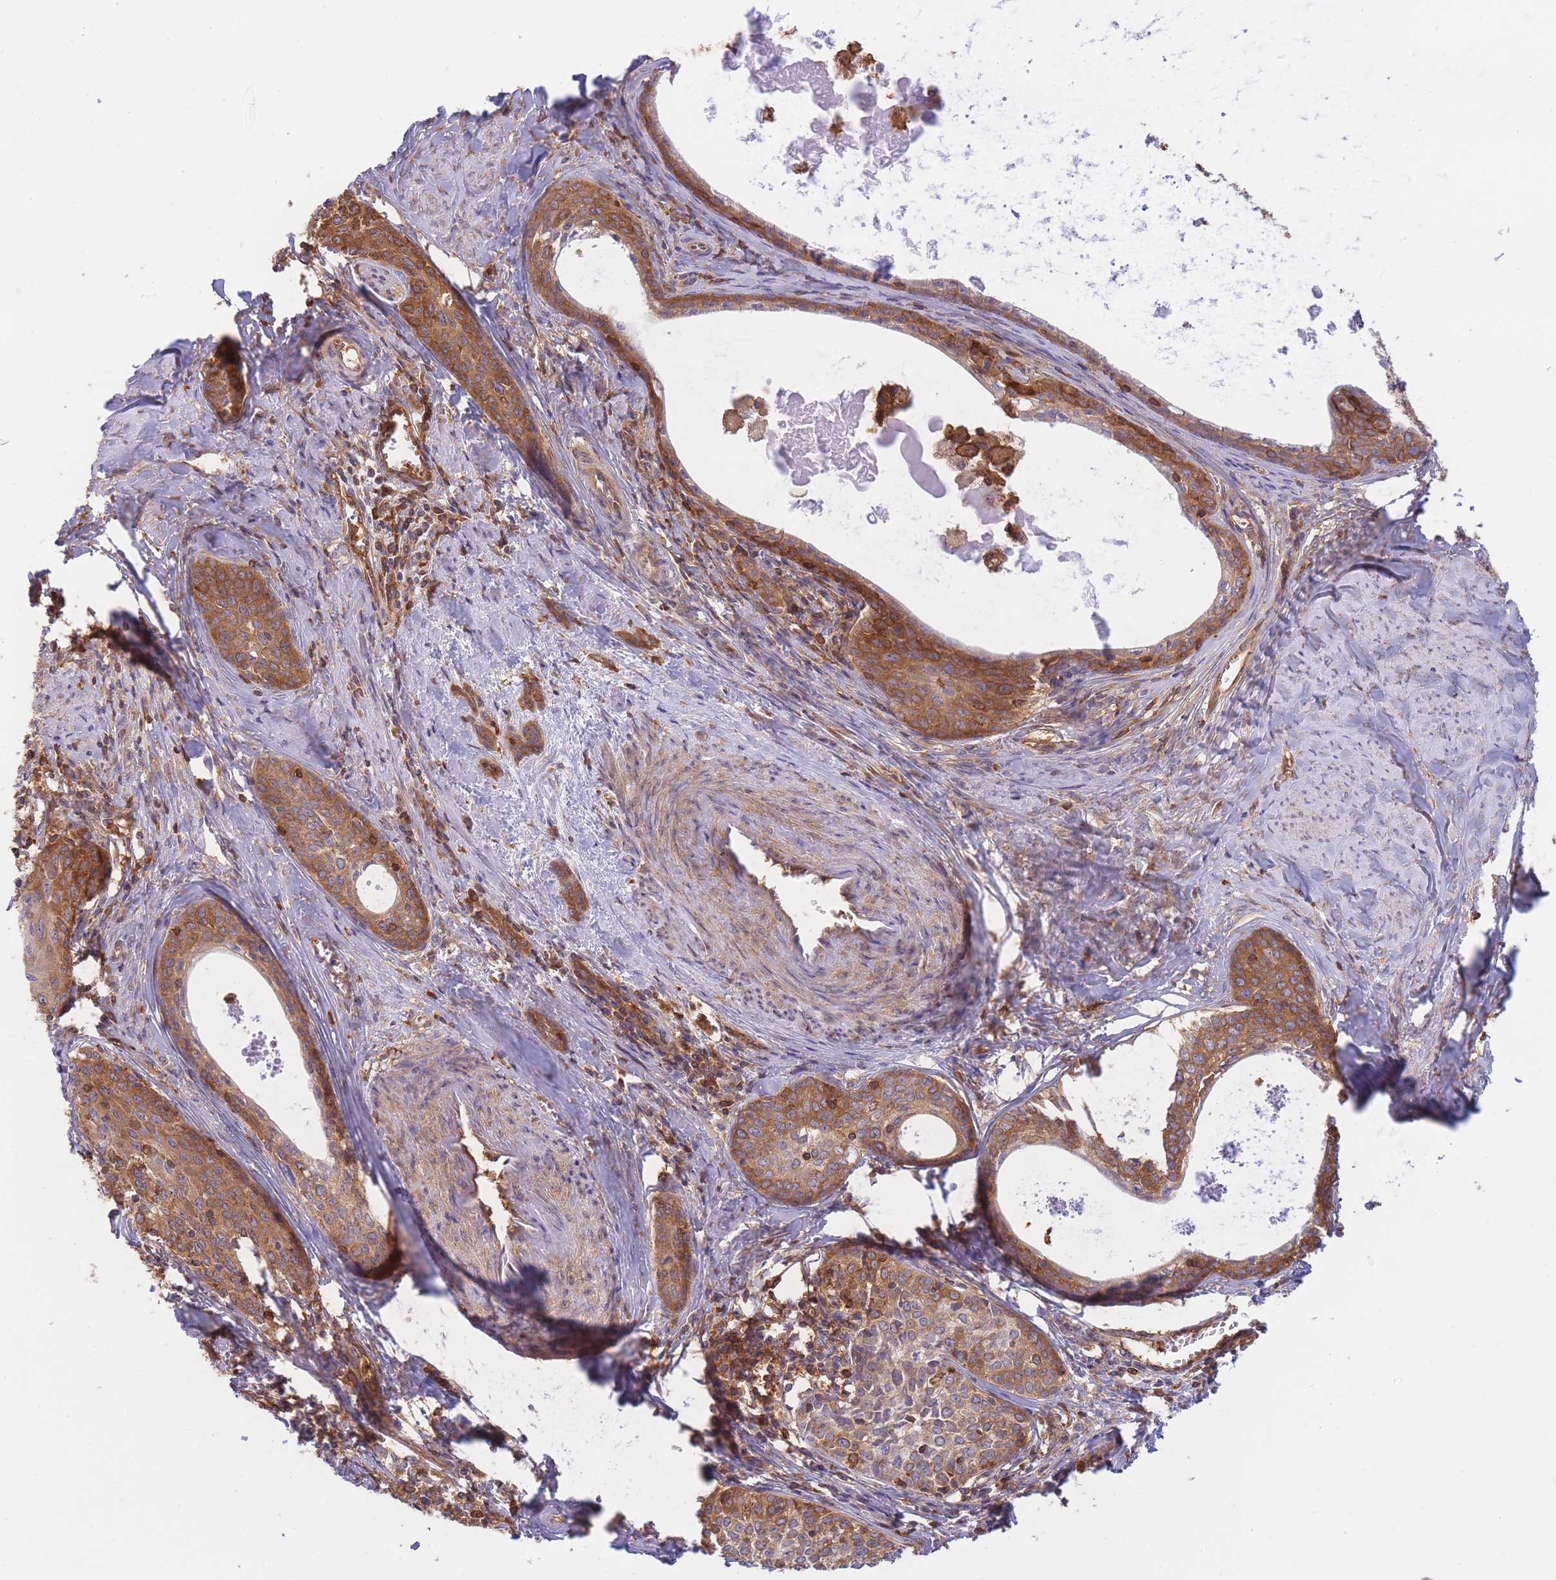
{"staining": {"intensity": "moderate", "quantity": ">75%", "location": "cytoplasmic/membranous"}, "tissue": "cervical cancer", "cell_type": "Tumor cells", "image_type": "cancer", "snomed": [{"axis": "morphology", "description": "Squamous cell carcinoma, NOS"}, {"axis": "morphology", "description": "Adenocarcinoma, NOS"}, {"axis": "topography", "description": "Cervix"}], "caption": "Immunohistochemistry (IHC) (DAB) staining of squamous cell carcinoma (cervical) displays moderate cytoplasmic/membranous protein expression in approximately >75% of tumor cells. (IHC, brightfield microscopy, high magnification).", "gene": "SLC4A9", "patient": {"sex": "female", "age": 52}}